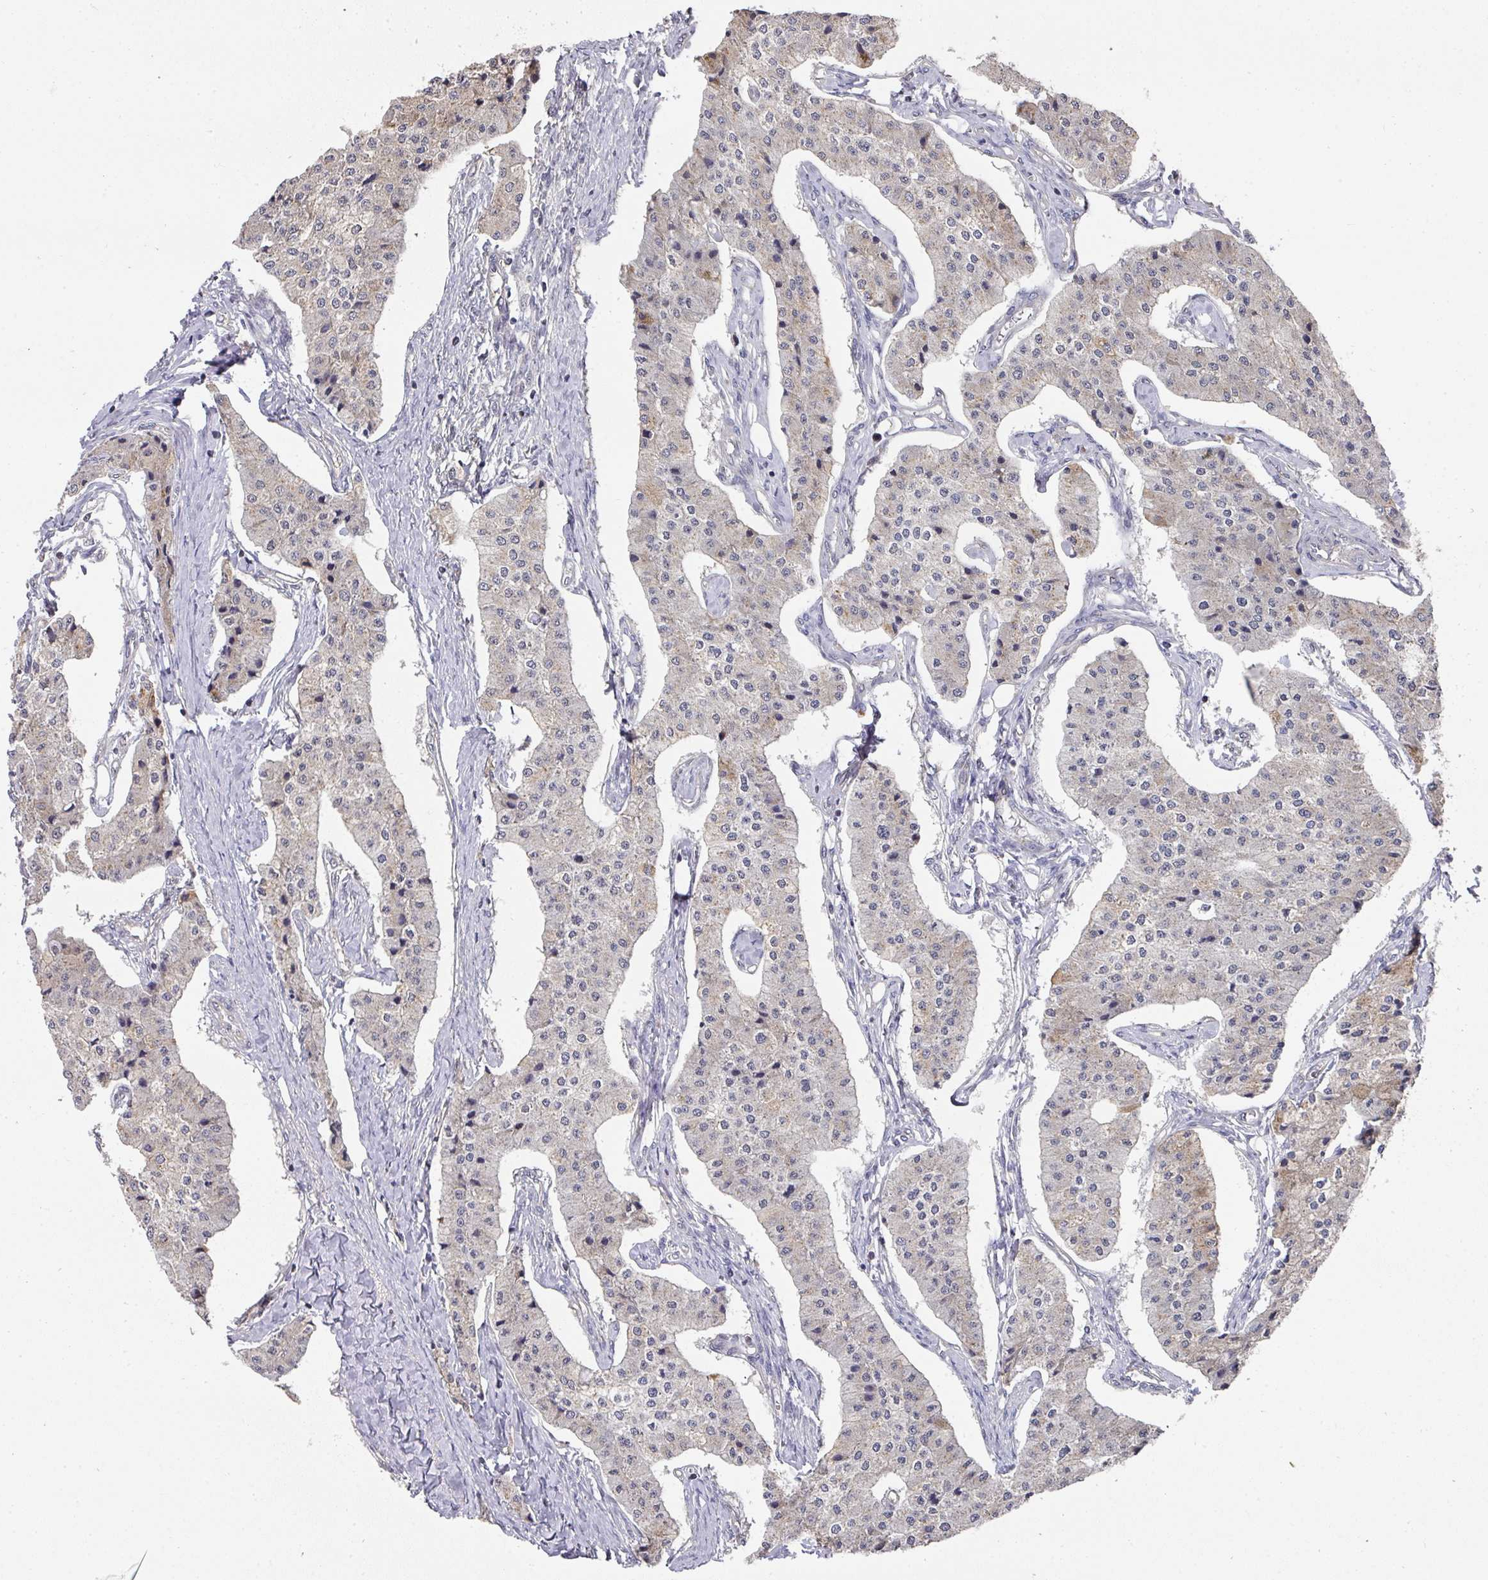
{"staining": {"intensity": "negative", "quantity": "none", "location": "none"}, "tissue": "carcinoid", "cell_type": "Tumor cells", "image_type": "cancer", "snomed": [{"axis": "morphology", "description": "Carcinoid, malignant, NOS"}, {"axis": "topography", "description": "Colon"}], "caption": "A histopathology image of carcinoid stained for a protein exhibits no brown staining in tumor cells.", "gene": "C18orf25", "patient": {"sex": "female", "age": 52}}